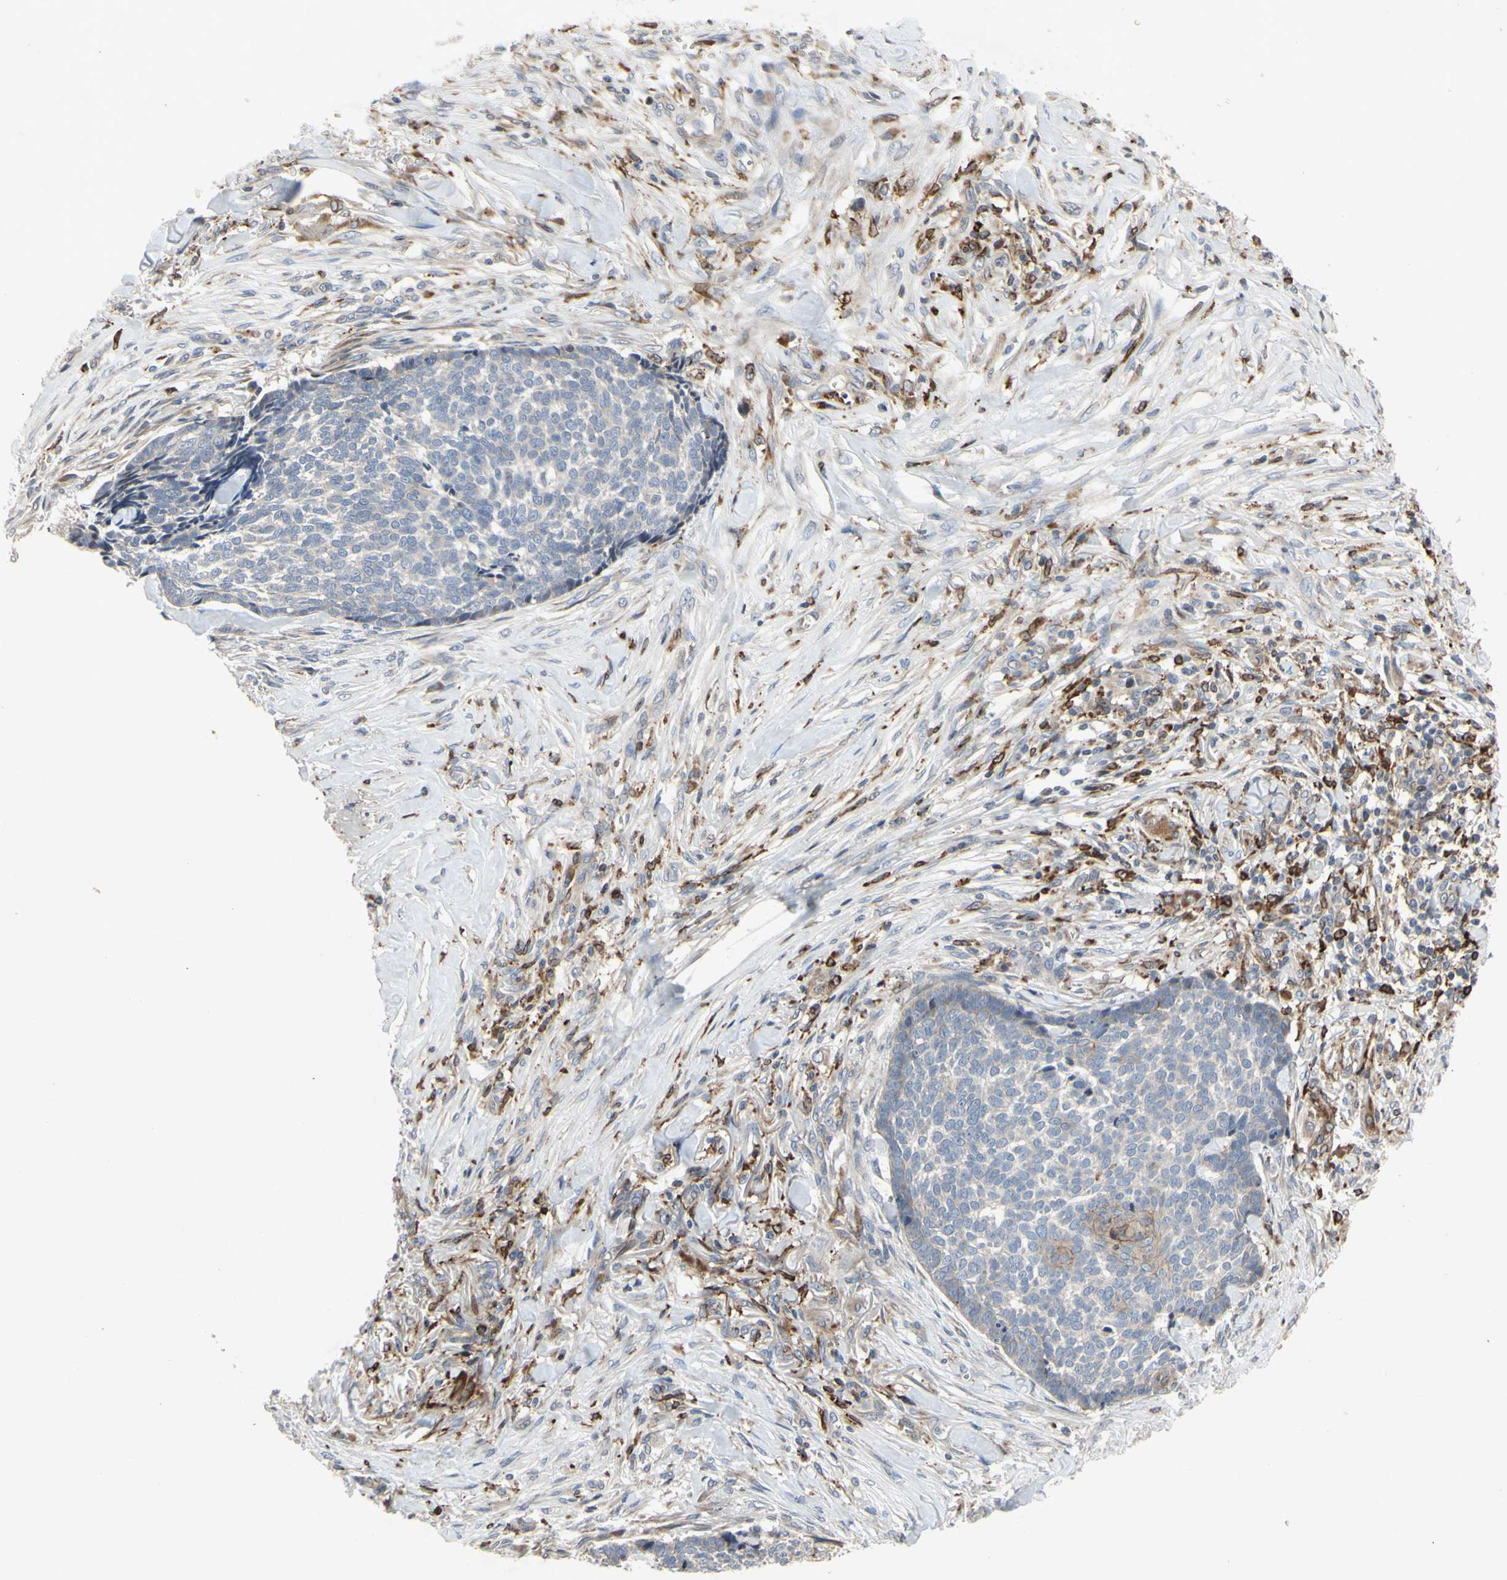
{"staining": {"intensity": "negative", "quantity": "none", "location": "none"}, "tissue": "skin cancer", "cell_type": "Tumor cells", "image_type": "cancer", "snomed": [{"axis": "morphology", "description": "Basal cell carcinoma"}, {"axis": "topography", "description": "Skin"}], "caption": "This micrograph is of skin cancer (basal cell carcinoma) stained with immunohistochemistry (IHC) to label a protein in brown with the nuclei are counter-stained blue. There is no positivity in tumor cells.", "gene": "PLXNA2", "patient": {"sex": "male", "age": 84}}